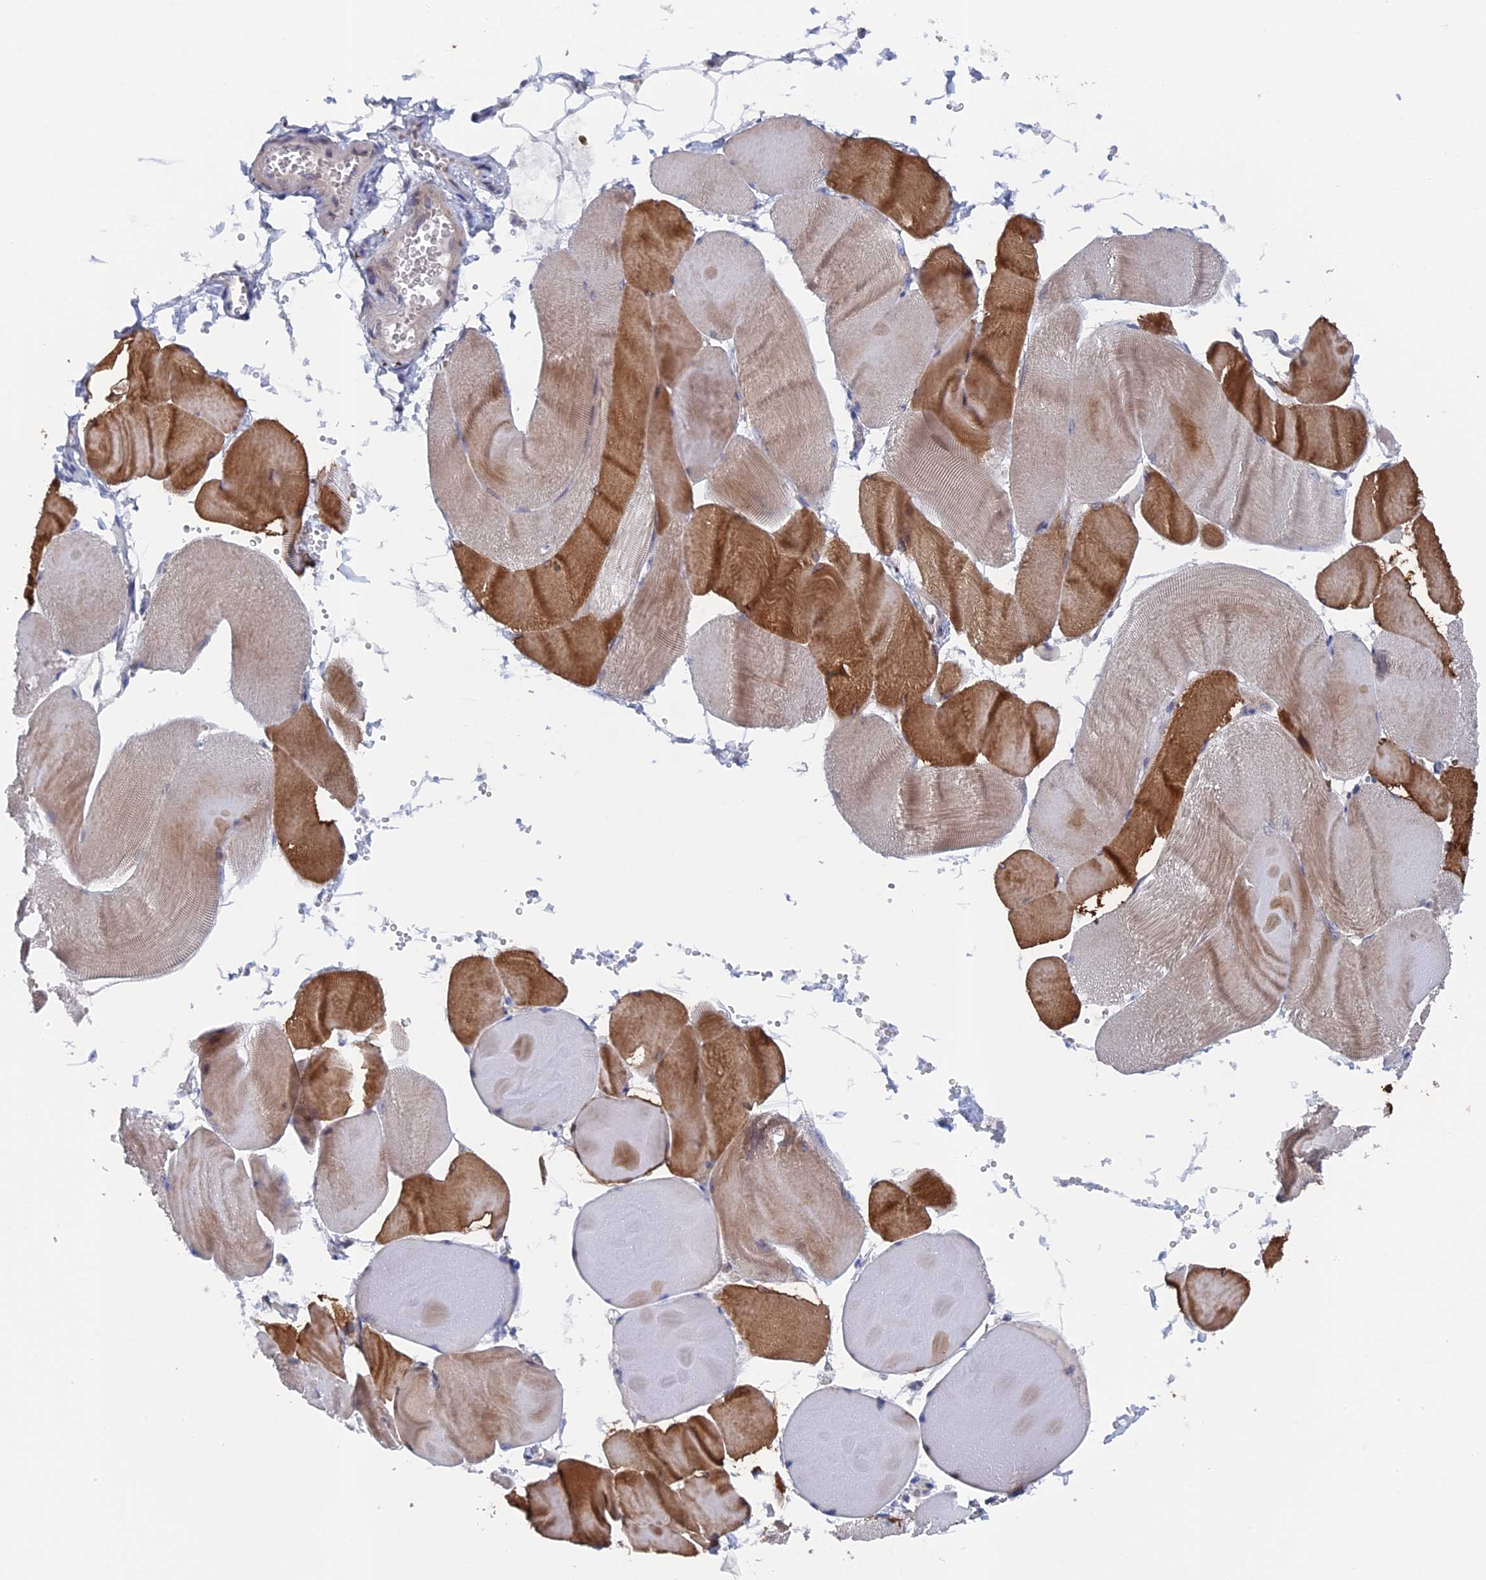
{"staining": {"intensity": "moderate", "quantity": "25%-75%", "location": "cytoplasmic/membranous"}, "tissue": "skeletal muscle", "cell_type": "Myocytes", "image_type": "normal", "snomed": [{"axis": "morphology", "description": "Normal tissue, NOS"}, {"axis": "morphology", "description": "Basal cell carcinoma"}, {"axis": "topography", "description": "Skeletal muscle"}], "caption": "Moderate cytoplasmic/membranous expression for a protein is appreciated in about 25%-75% of myocytes of normal skeletal muscle using IHC.", "gene": "TMEM161A", "patient": {"sex": "female", "age": 64}}